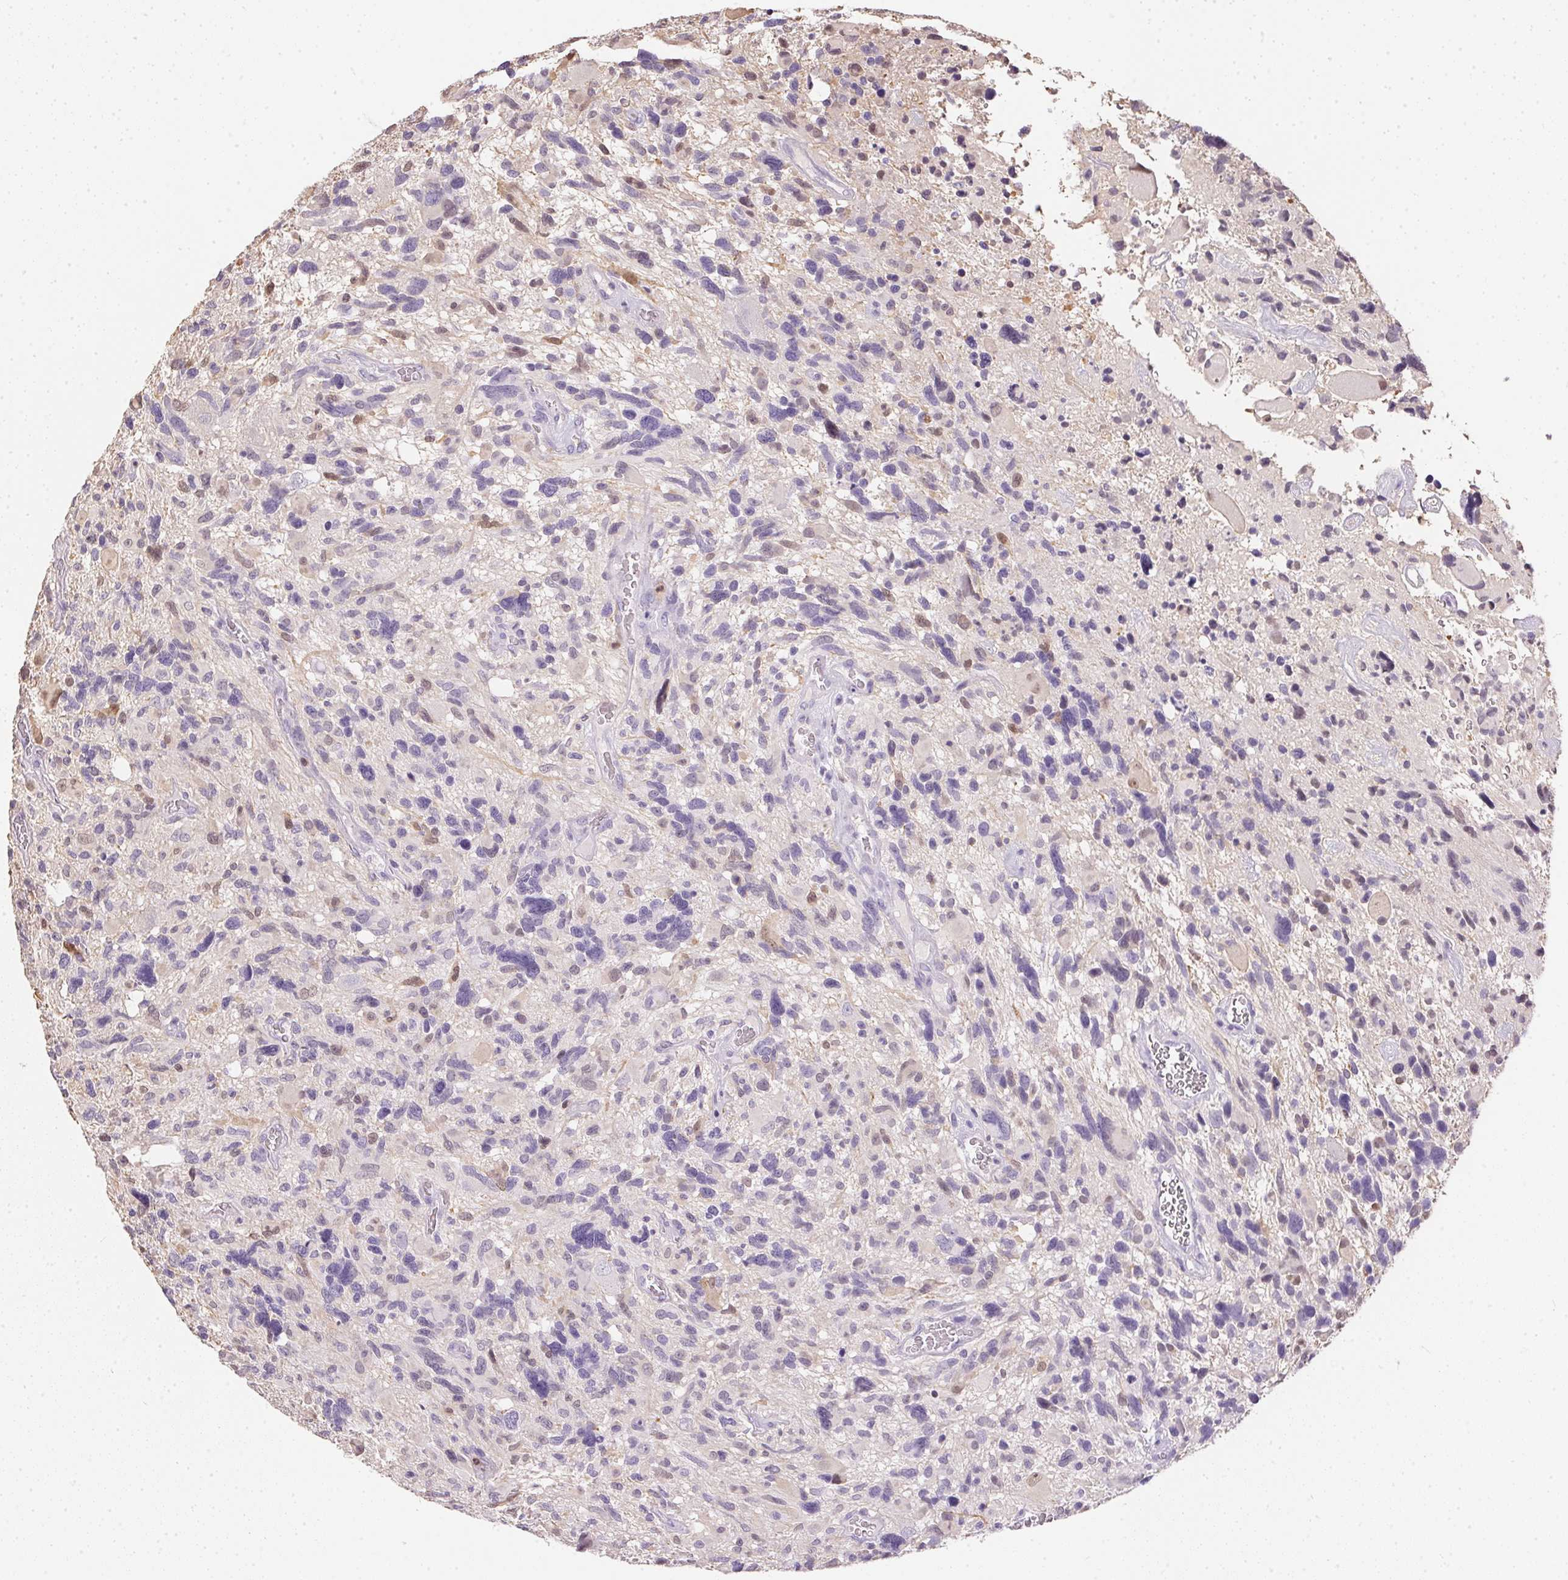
{"staining": {"intensity": "negative", "quantity": "none", "location": "none"}, "tissue": "glioma", "cell_type": "Tumor cells", "image_type": "cancer", "snomed": [{"axis": "morphology", "description": "Glioma, malignant, High grade"}, {"axis": "topography", "description": "Brain"}], "caption": "Immunohistochemistry (IHC) micrograph of human malignant glioma (high-grade) stained for a protein (brown), which shows no expression in tumor cells.", "gene": "S100A3", "patient": {"sex": "male", "age": 49}}